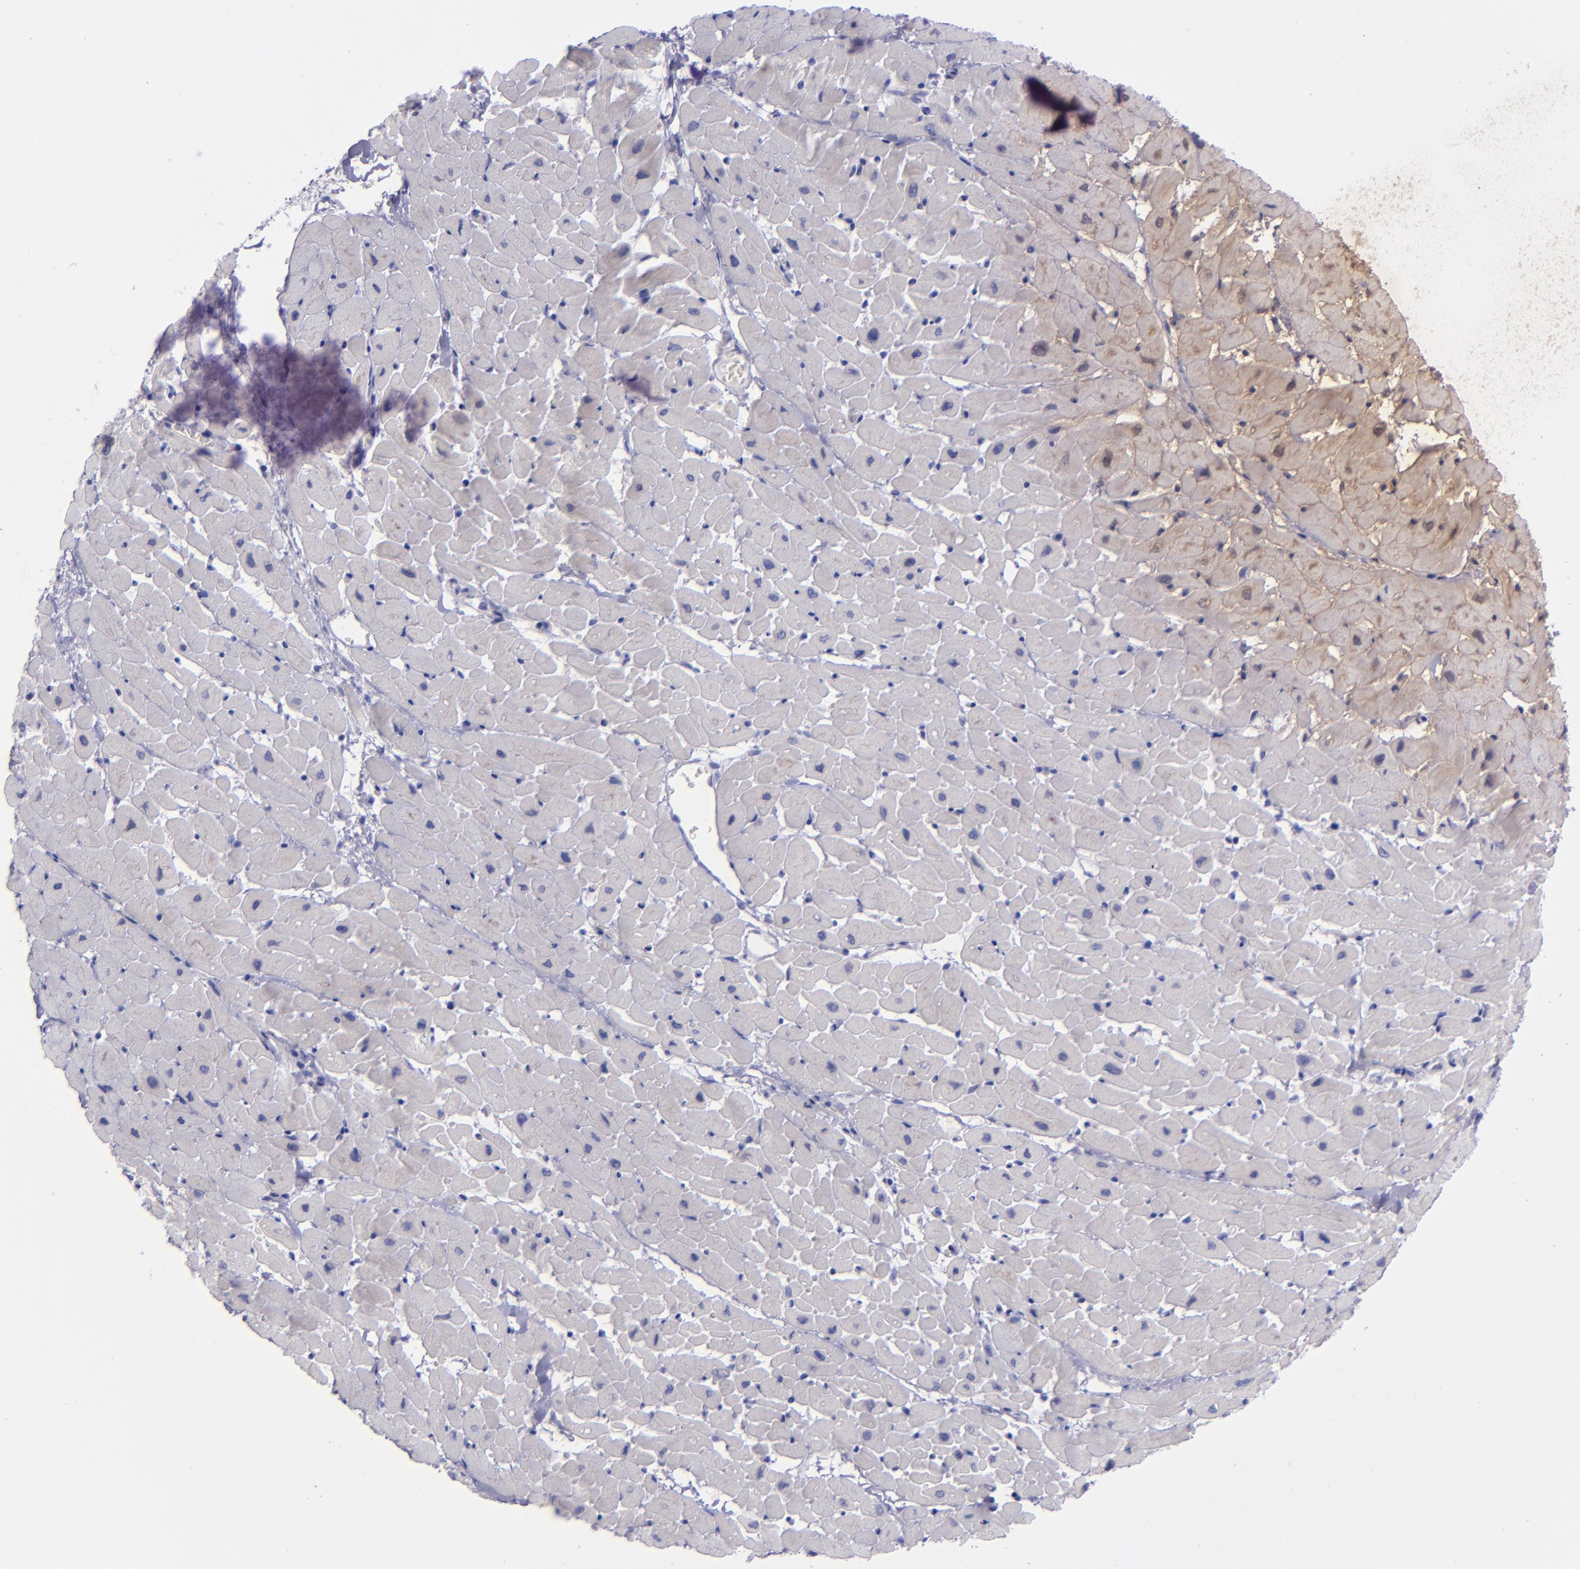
{"staining": {"intensity": "negative", "quantity": "none", "location": "none"}, "tissue": "heart muscle", "cell_type": "Cardiomyocytes", "image_type": "normal", "snomed": [{"axis": "morphology", "description": "Normal tissue, NOS"}, {"axis": "topography", "description": "Heart"}], "caption": "Immunohistochemical staining of benign human heart muscle demonstrates no significant staining in cardiomyocytes. Brightfield microscopy of immunohistochemistry stained with DAB (brown) and hematoxylin (blue), captured at high magnification.", "gene": "TOP2A", "patient": {"sex": "male", "age": 45}}